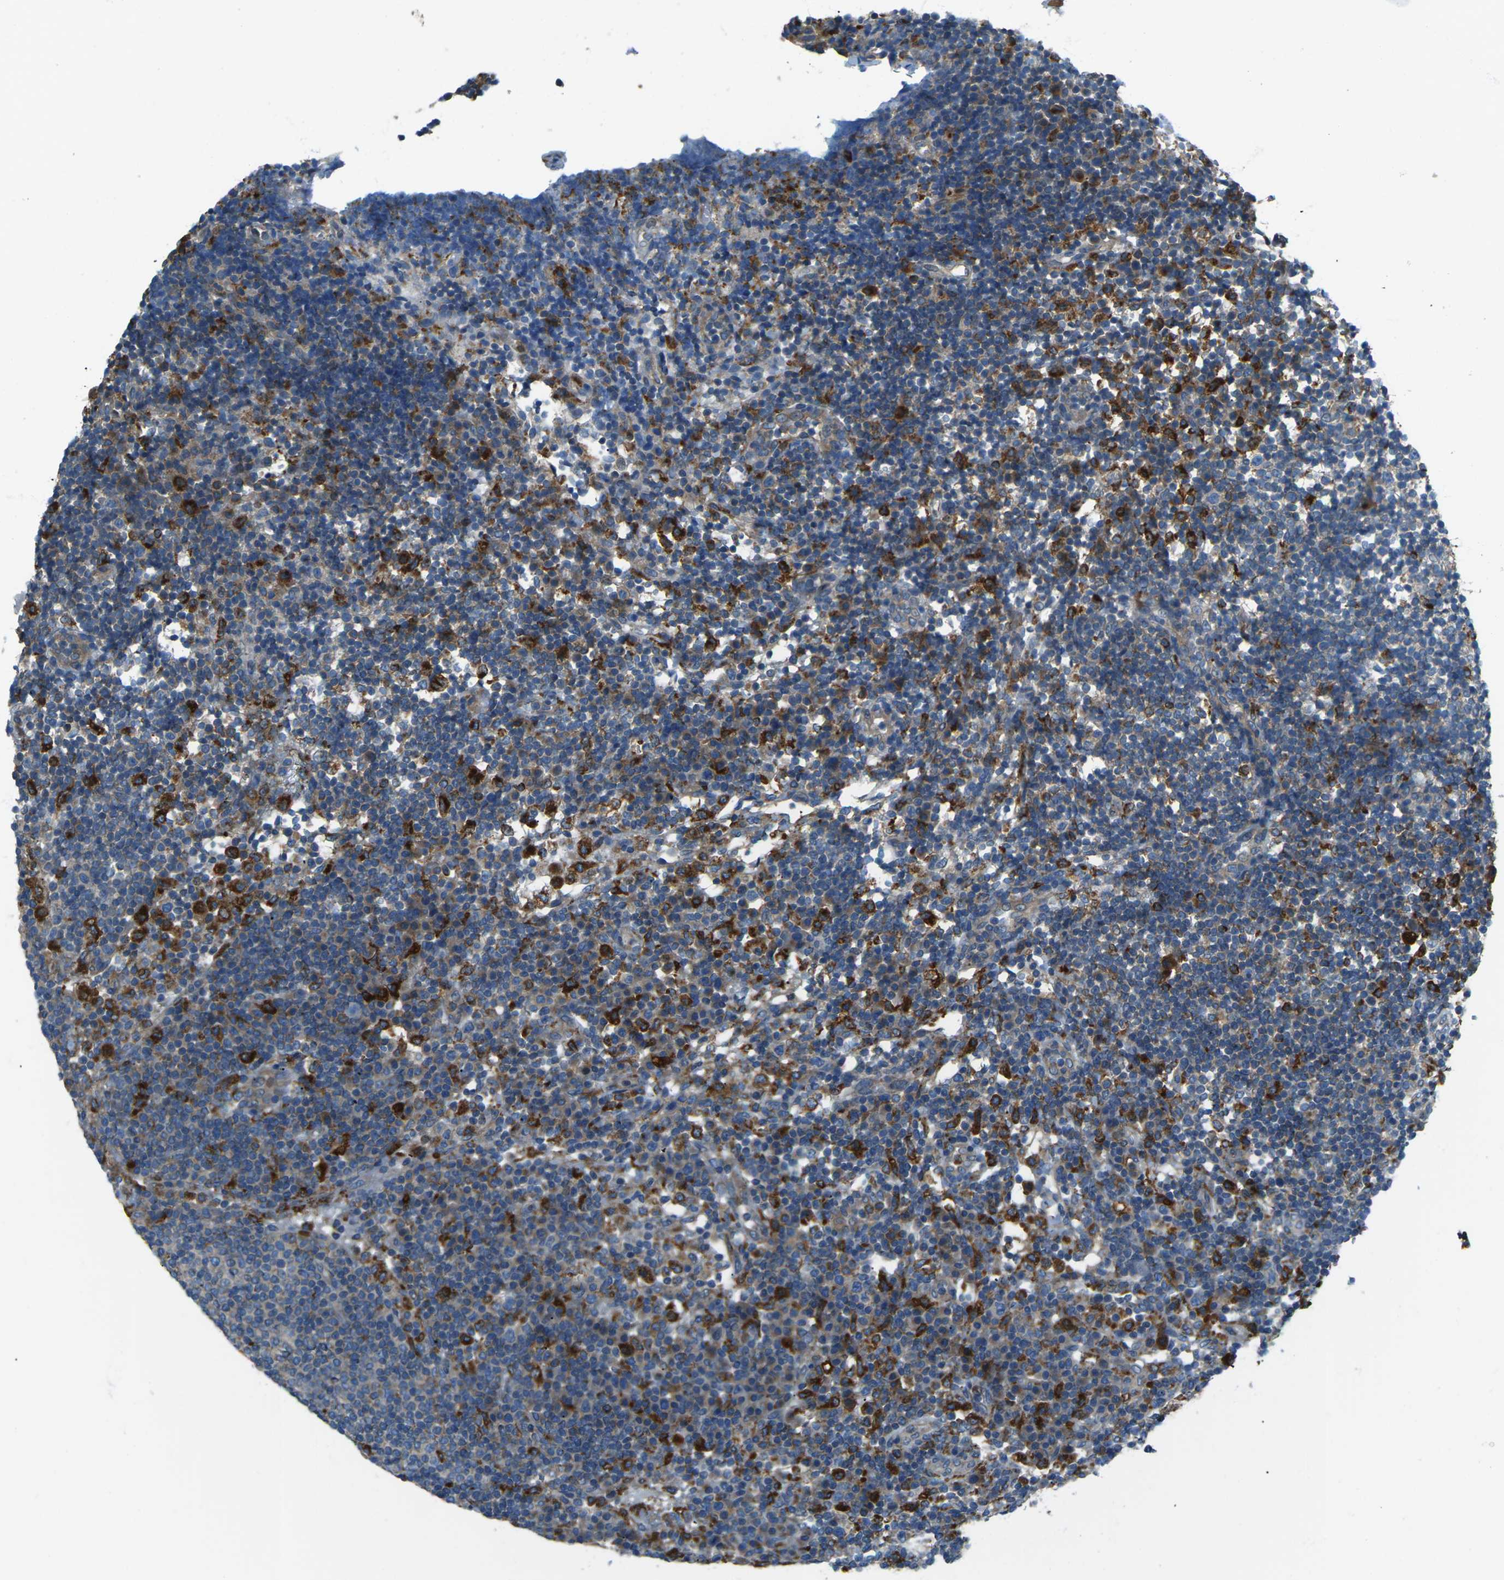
{"staining": {"intensity": "strong", "quantity": "<25%", "location": "cytoplasmic/membranous"}, "tissue": "lymph node", "cell_type": "Germinal center cells", "image_type": "normal", "snomed": [{"axis": "morphology", "description": "Normal tissue, NOS"}, {"axis": "topography", "description": "Lymph node"}], "caption": "This histopathology image displays unremarkable lymph node stained with immunohistochemistry to label a protein in brown. The cytoplasmic/membranous of germinal center cells show strong positivity for the protein. Nuclei are counter-stained blue.", "gene": "CDK17", "patient": {"sex": "female", "age": 53}}